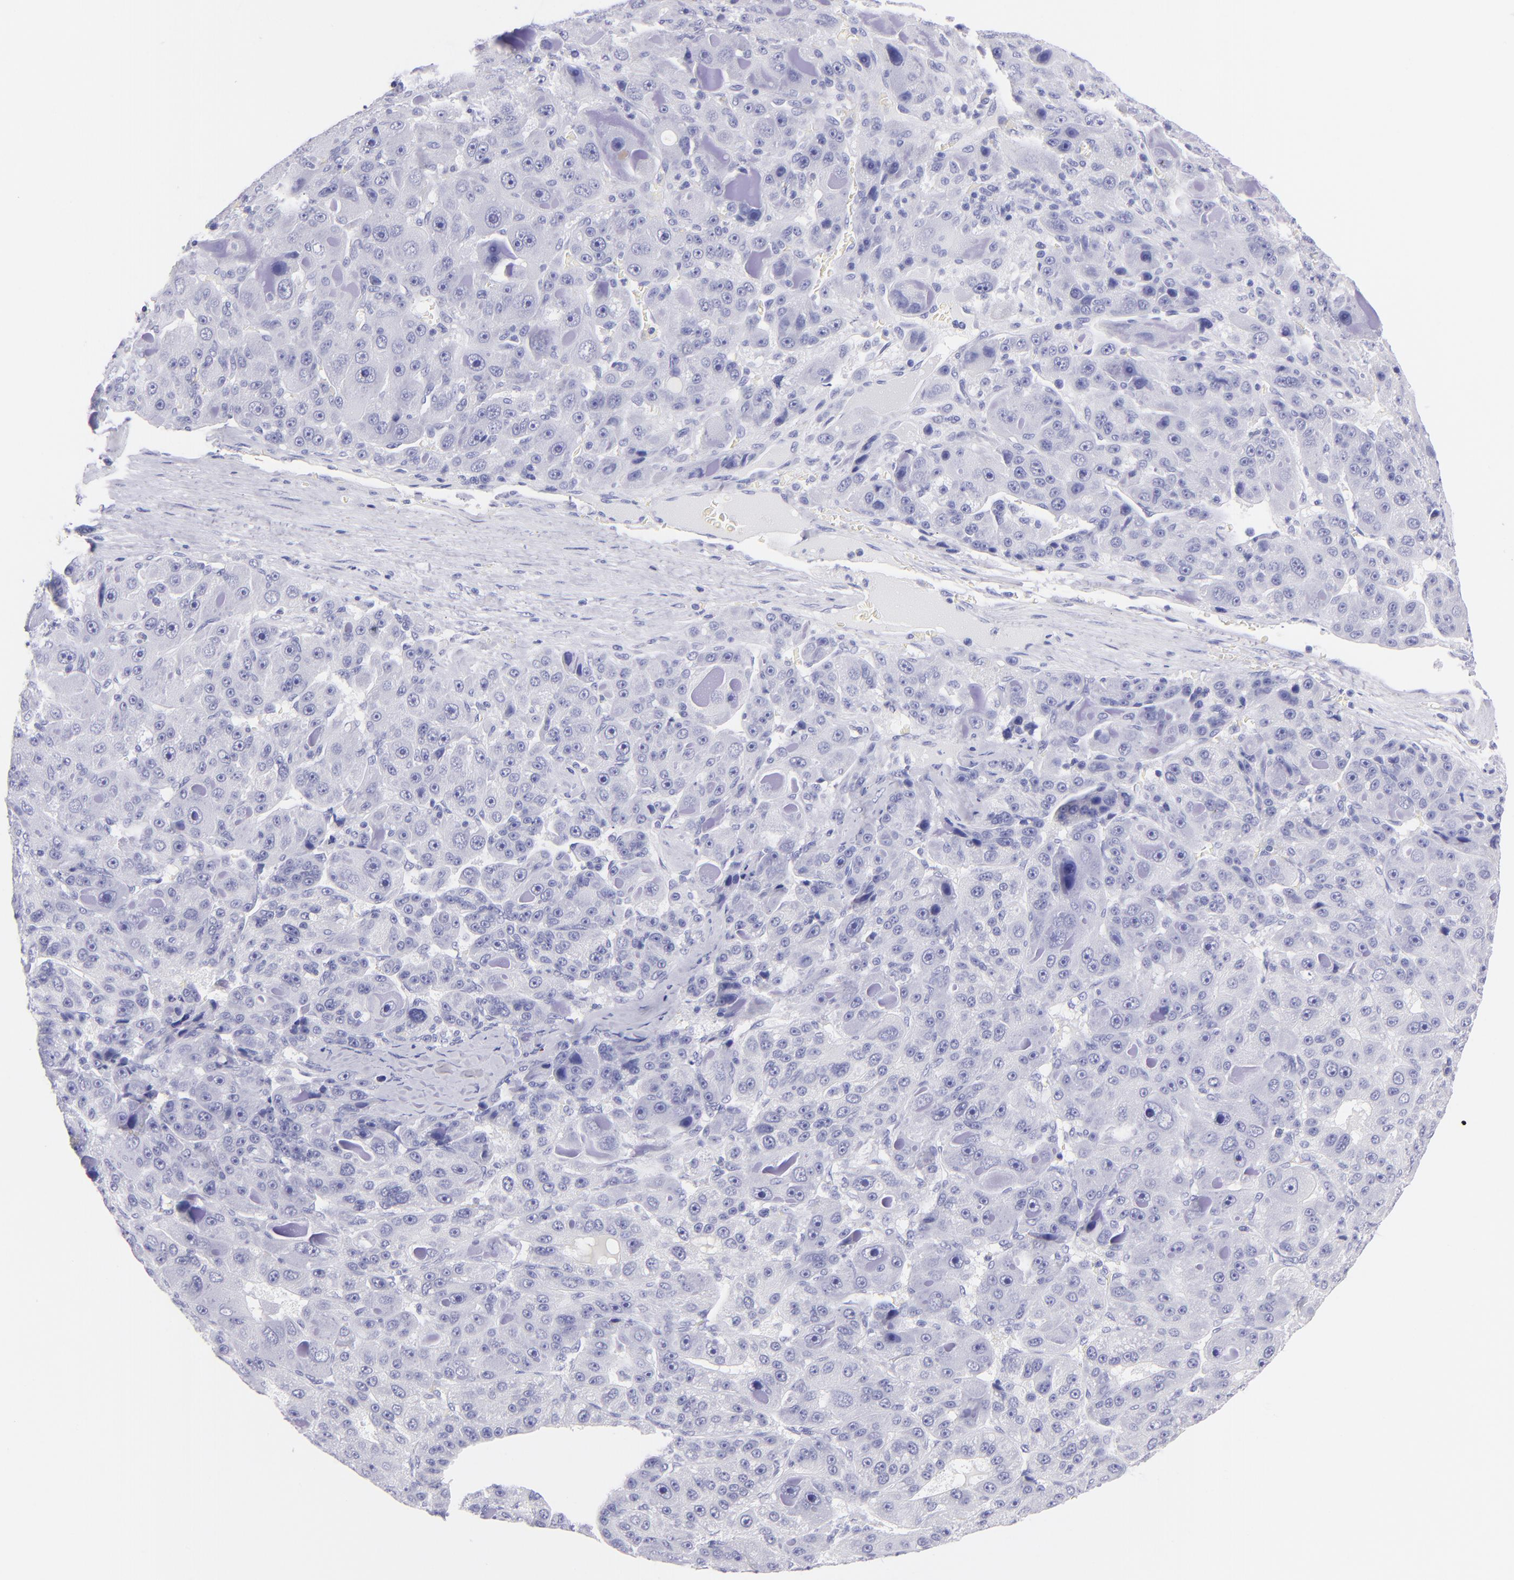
{"staining": {"intensity": "negative", "quantity": "none", "location": "none"}, "tissue": "liver cancer", "cell_type": "Tumor cells", "image_type": "cancer", "snomed": [{"axis": "morphology", "description": "Carcinoma, Hepatocellular, NOS"}, {"axis": "topography", "description": "Liver"}], "caption": "Immunohistochemistry (IHC) of liver cancer reveals no expression in tumor cells.", "gene": "CNP", "patient": {"sex": "male", "age": 76}}